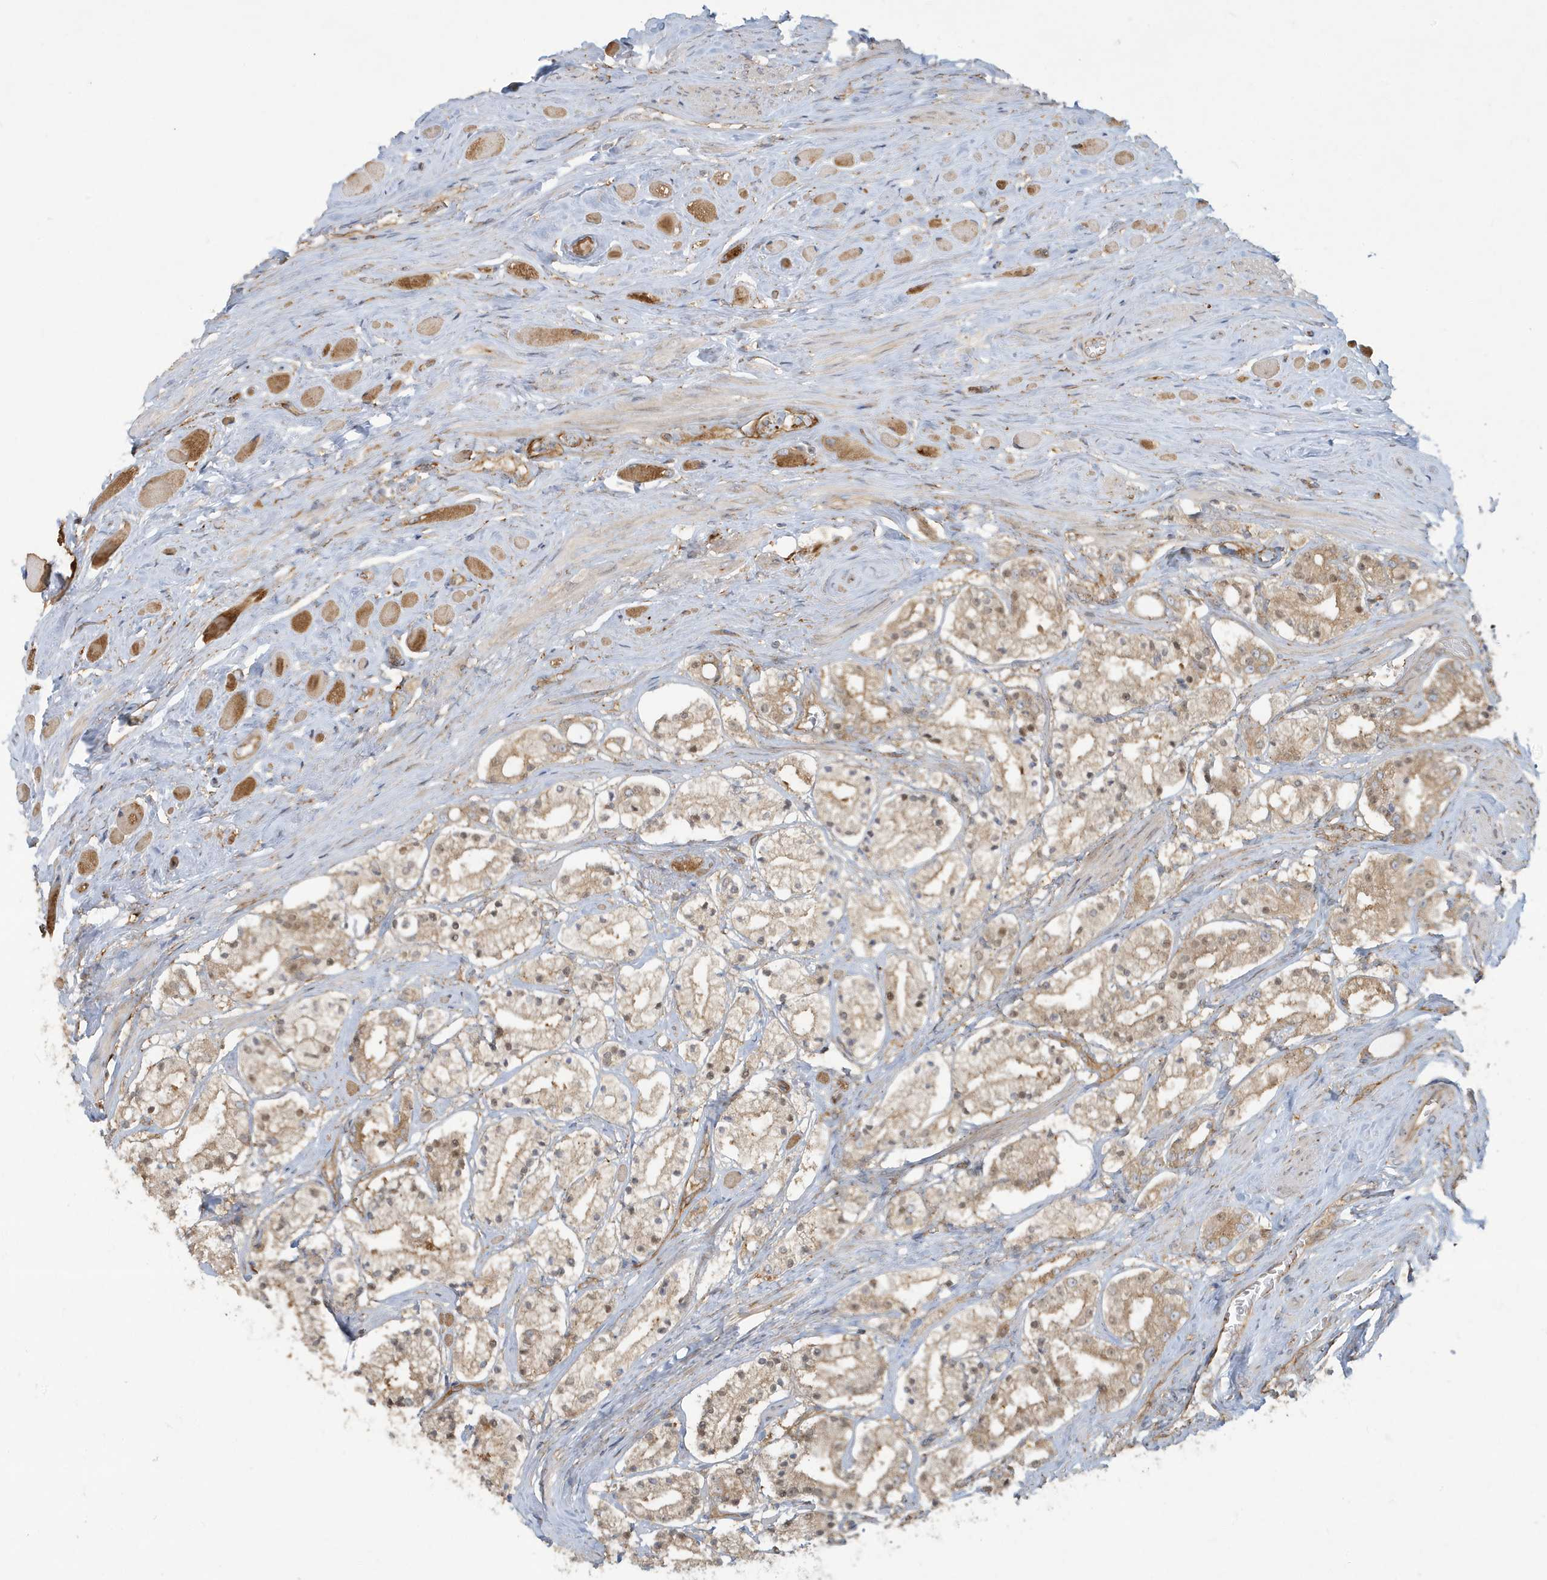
{"staining": {"intensity": "moderate", "quantity": "25%-75%", "location": "cytoplasmic/membranous"}, "tissue": "prostate cancer", "cell_type": "Tumor cells", "image_type": "cancer", "snomed": [{"axis": "morphology", "description": "Adenocarcinoma, High grade"}, {"axis": "topography", "description": "Prostate"}], "caption": "DAB (3,3'-diaminobenzidine) immunohistochemical staining of prostate cancer exhibits moderate cytoplasmic/membranous protein expression in approximately 25%-75% of tumor cells.", "gene": "ATP23", "patient": {"sex": "male", "age": 64}}